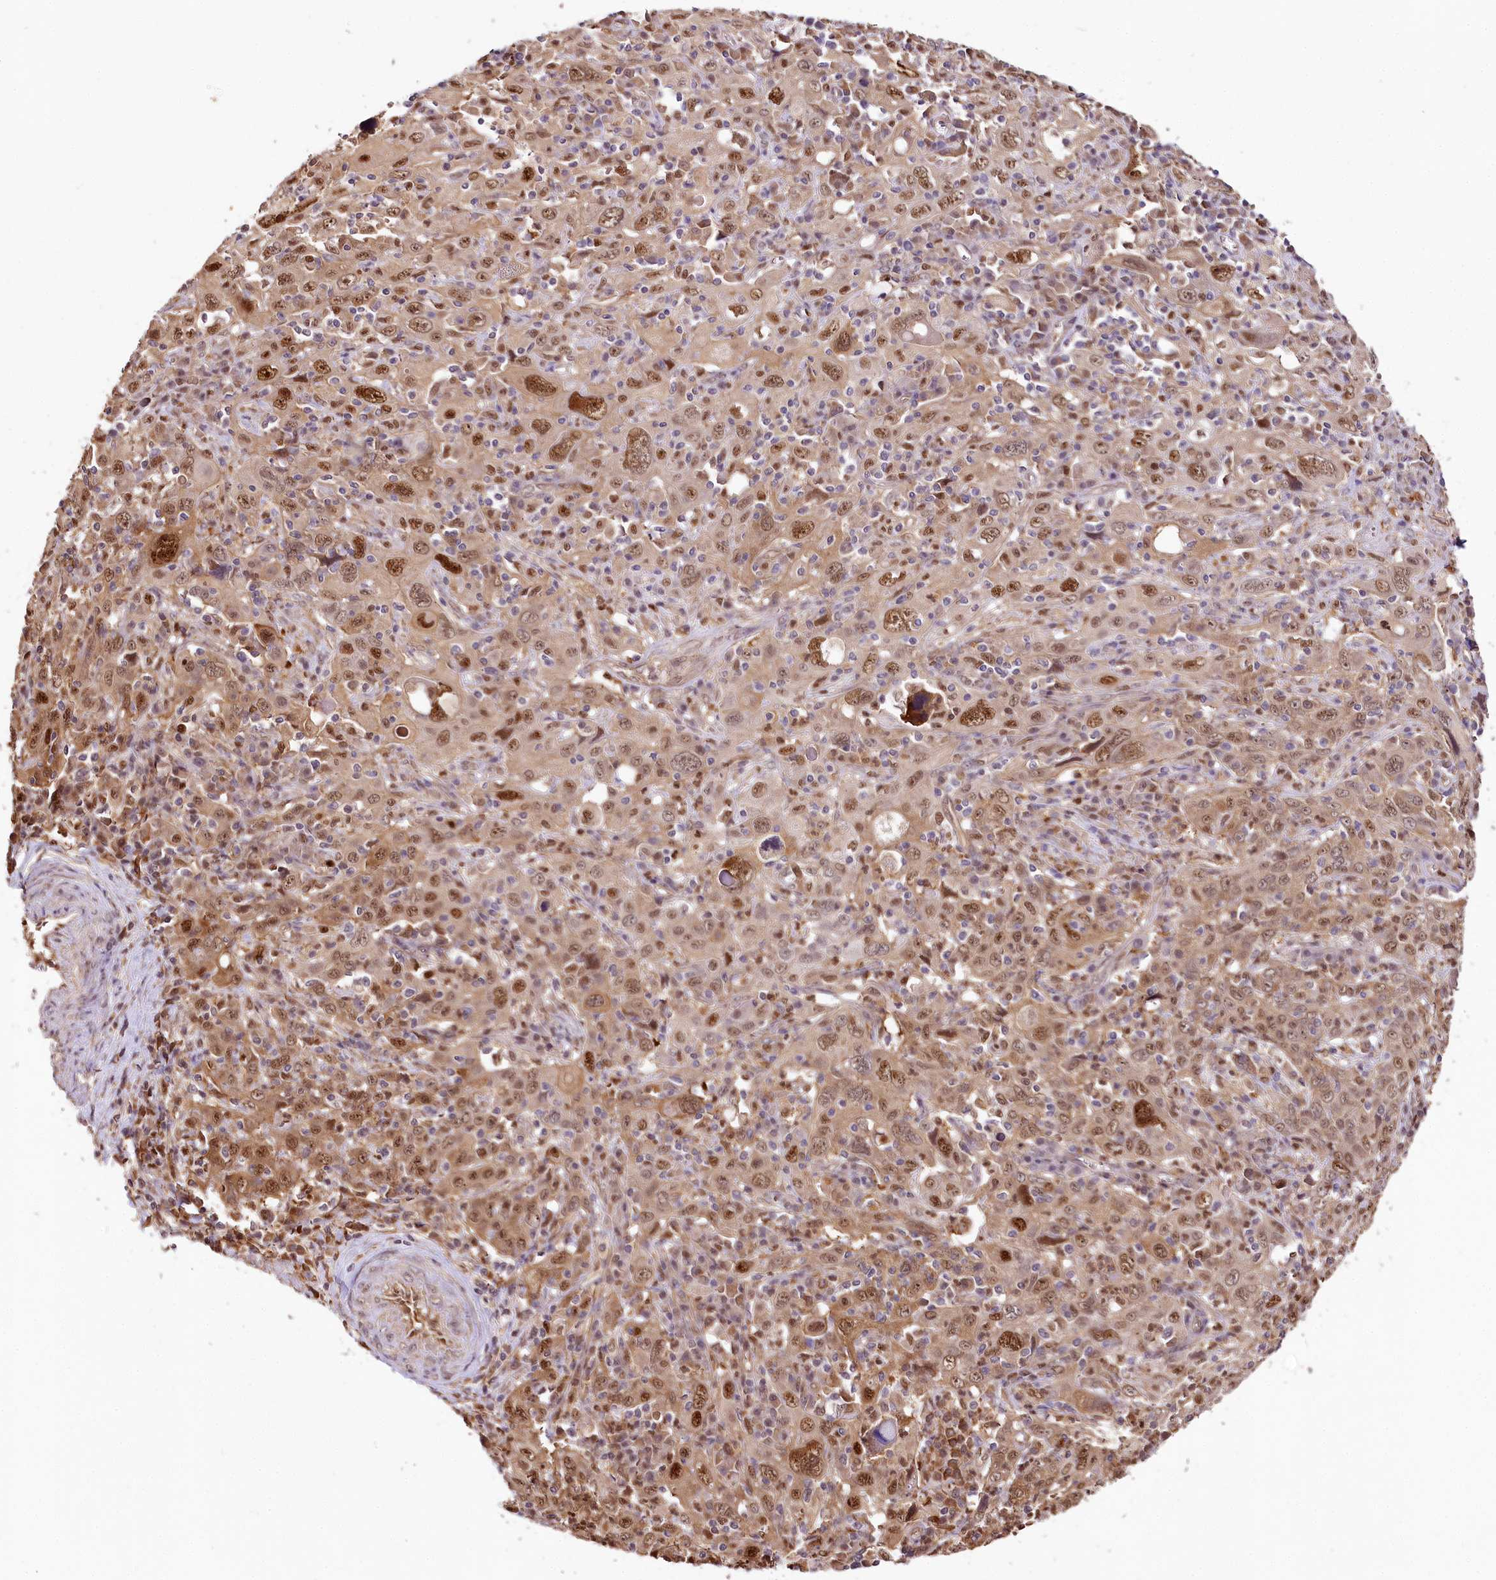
{"staining": {"intensity": "moderate", "quantity": ">75%", "location": "nuclear"}, "tissue": "cervical cancer", "cell_type": "Tumor cells", "image_type": "cancer", "snomed": [{"axis": "morphology", "description": "Squamous cell carcinoma, NOS"}, {"axis": "topography", "description": "Cervix"}], "caption": "The histopathology image shows a brown stain indicating the presence of a protein in the nuclear of tumor cells in cervical cancer (squamous cell carcinoma). The staining was performed using DAB, with brown indicating positive protein expression. Nuclei are stained blue with hematoxylin.", "gene": "GNL3L", "patient": {"sex": "female", "age": 46}}